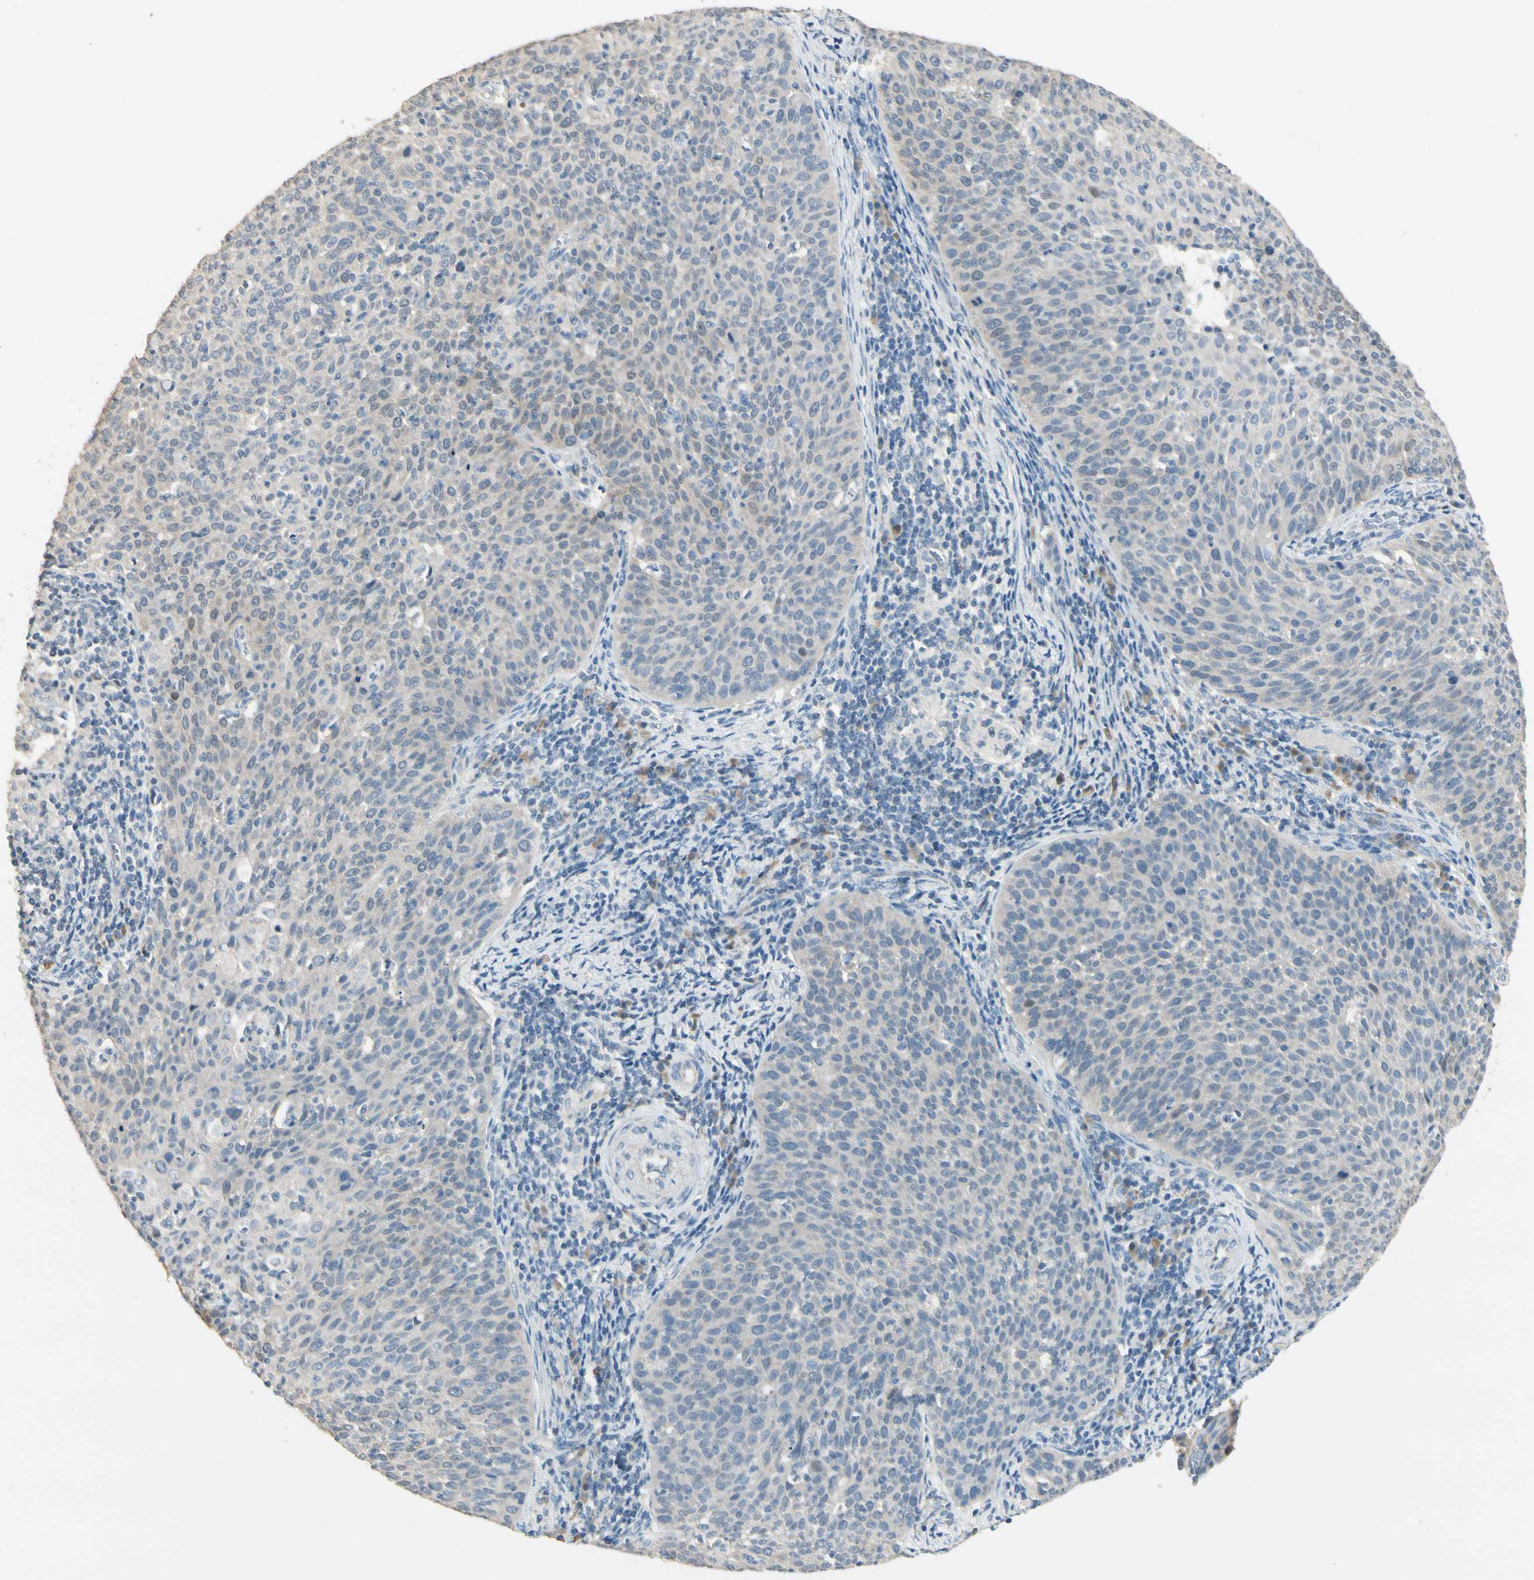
{"staining": {"intensity": "weak", "quantity": "<25%", "location": "cytoplasmic/membranous"}, "tissue": "cervical cancer", "cell_type": "Tumor cells", "image_type": "cancer", "snomed": [{"axis": "morphology", "description": "Squamous cell carcinoma, NOS"}, {"axis": "topography", "description": "Cervix"}], "caption": "Tumor cells show no significant positivity in cervical cancer (squamous cell carcinoma).", "gene": "GNE", "patient": {"sex": "female", "age": 38}}